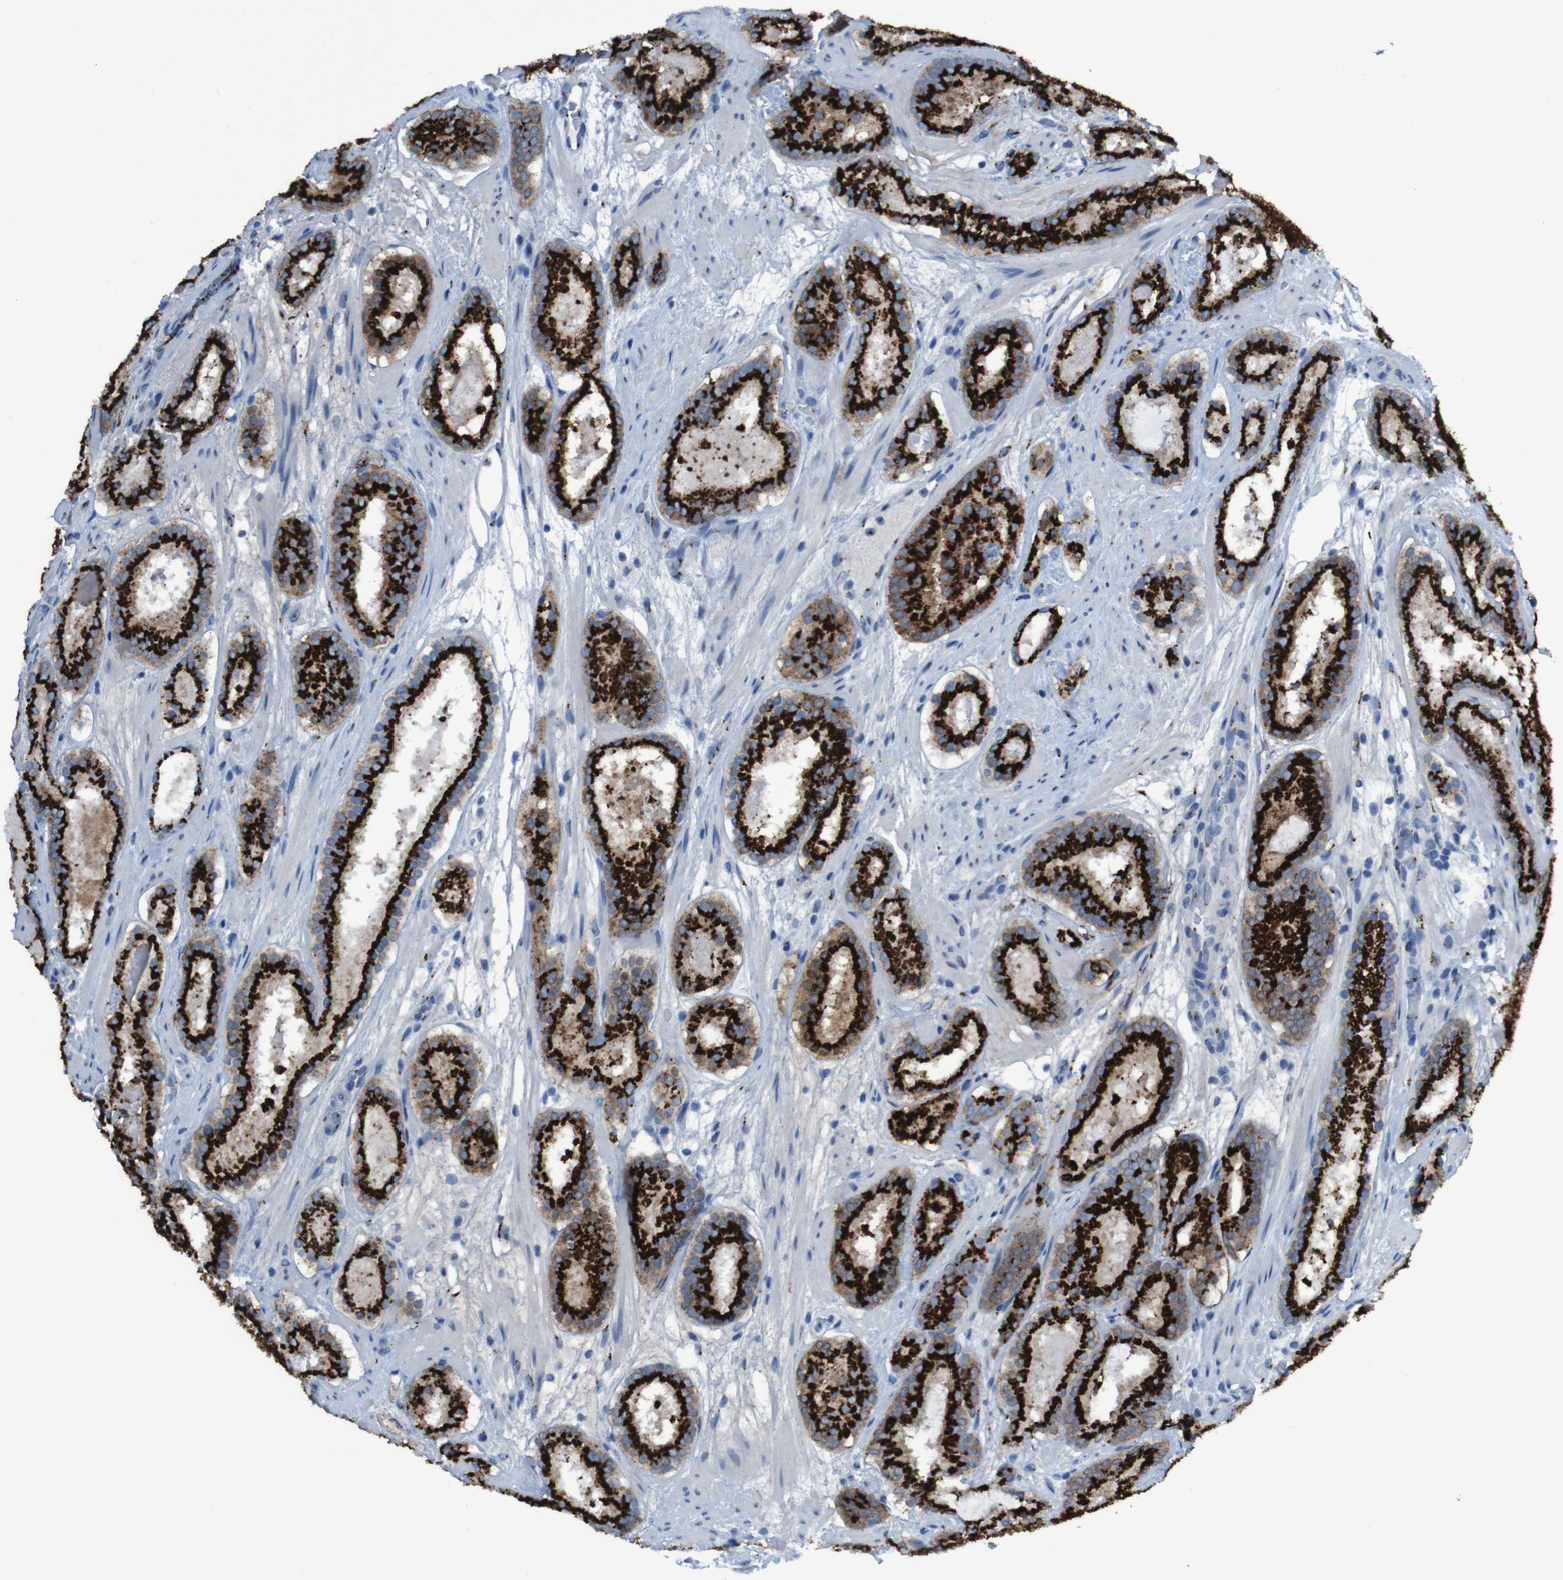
{"staining": {"intensity": "strong", "quantity": ">75%", "location": "cytoplasmic/membranous"}, "tissue": "prostate cancer", "cell_type": "Tumor cells", "image_type": "cancer", "snomed": [{"axis": "morphology", "description": "Adenocarcinoma, Low grade"}, {"axis": "topography", "description": "Prostate"}], "caption": "Immunohistochemistry staining of prostate cancer (low-grade adenocarcinoma), which displays high levels of strong cytoplasmic/membranous positivity in about >75% of tumor cells indicating strong cytoplasmic/membranous protein positivity. The staining was performed using DAB (3,3'-diaminobenzidine) (brown) for protein detection and nuclei were counterstained in hematoxylin (blue).", "gene": "GOLM1", "patient": {"sex": "male", "age": 69}}